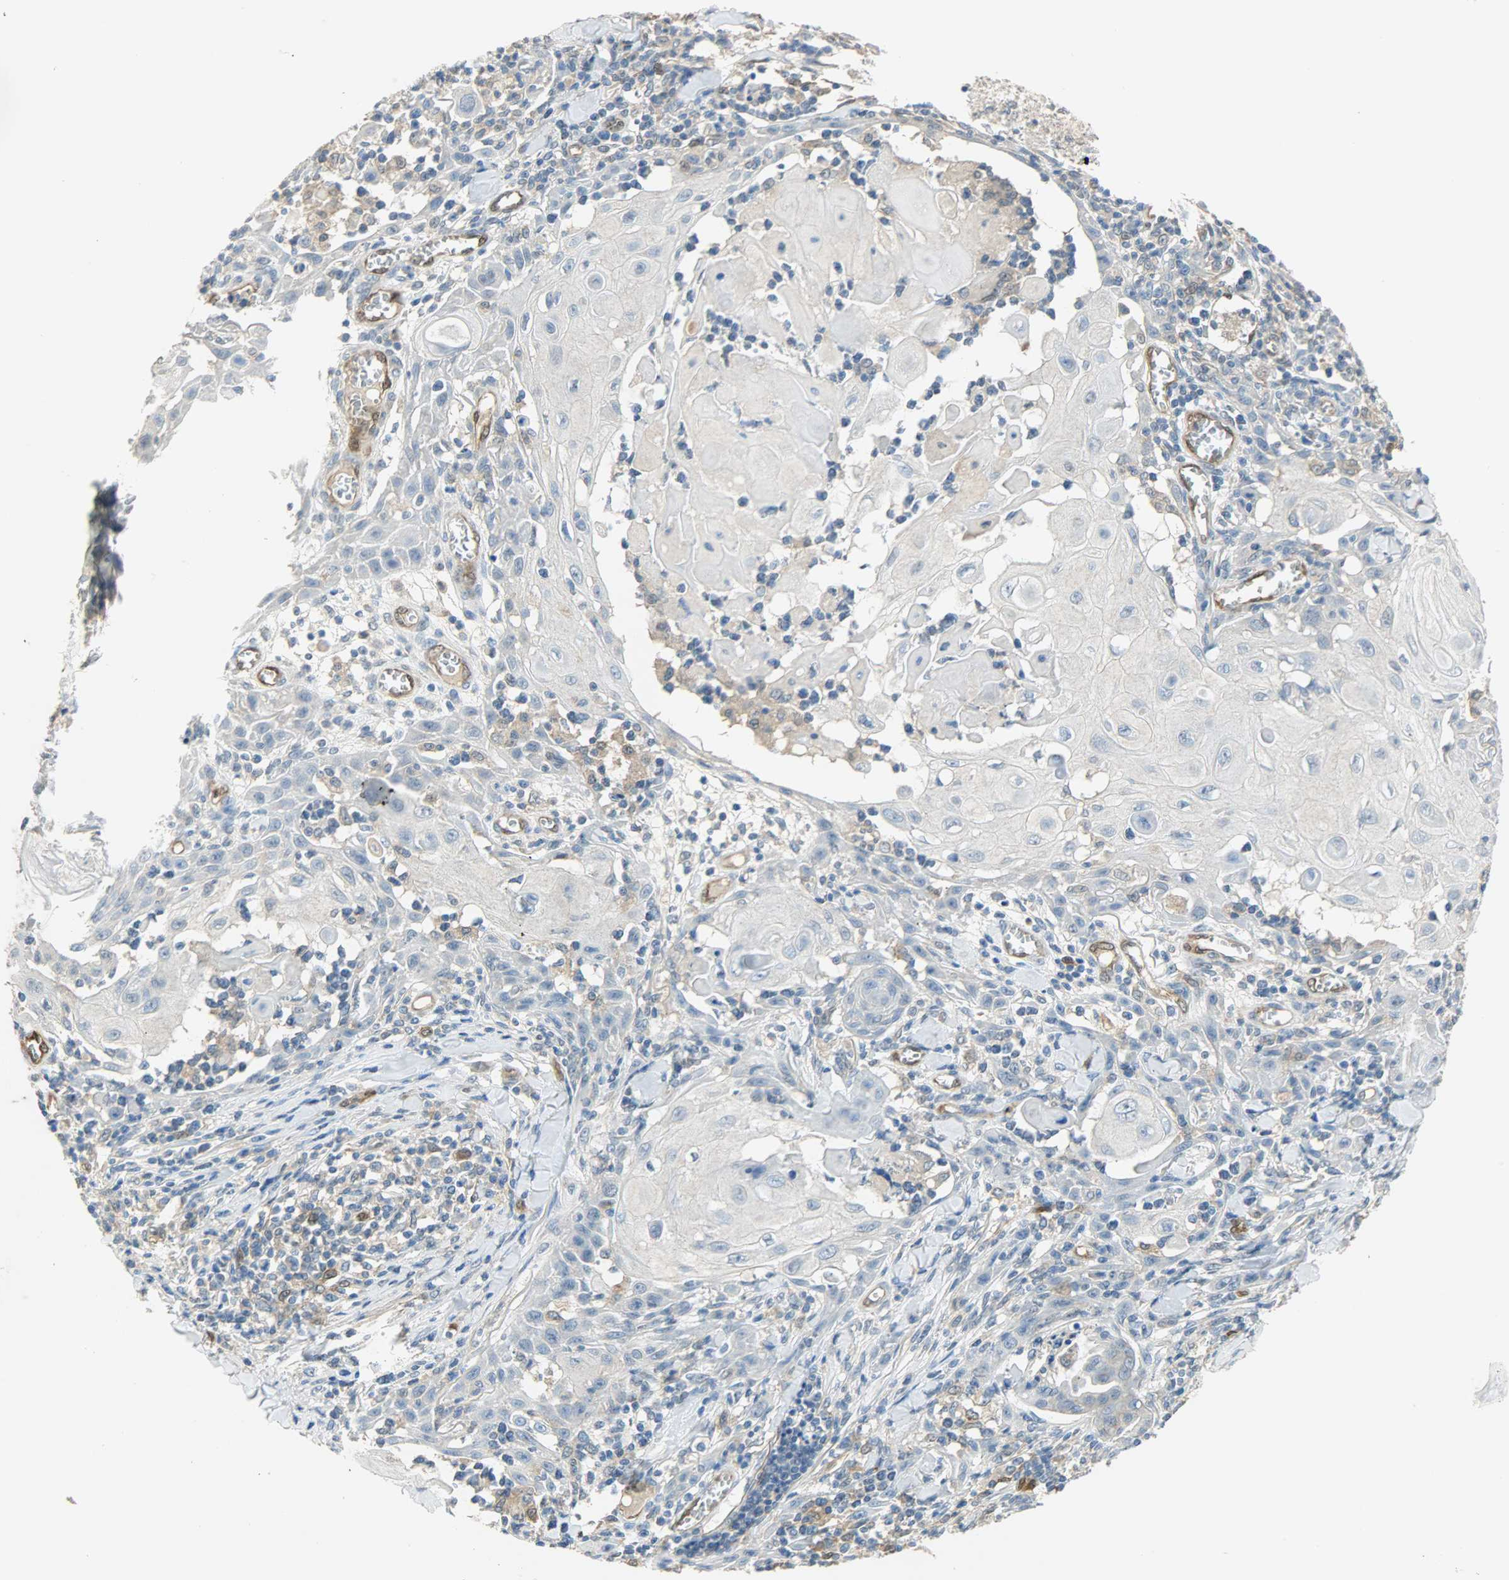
{"staining": {"intensity": "negative", "quantity": "none", "location": "none"}, "tissue": "skin cancer", "cell_type": "Tumor cells", "image_type": "cancer", "snomed": [{"axis": "morphology", "description": "Squamous cell carcinoma, NOS"}, {"axis": "topography", "description": "Skin"}], "caption": "Immunohistochemical staining of squamous cell carcinoma (skin) demonstrates no significant staining in tumor cells.", "gene": "FKBP1A", "patient": {"sex": "male", "age": 24}}